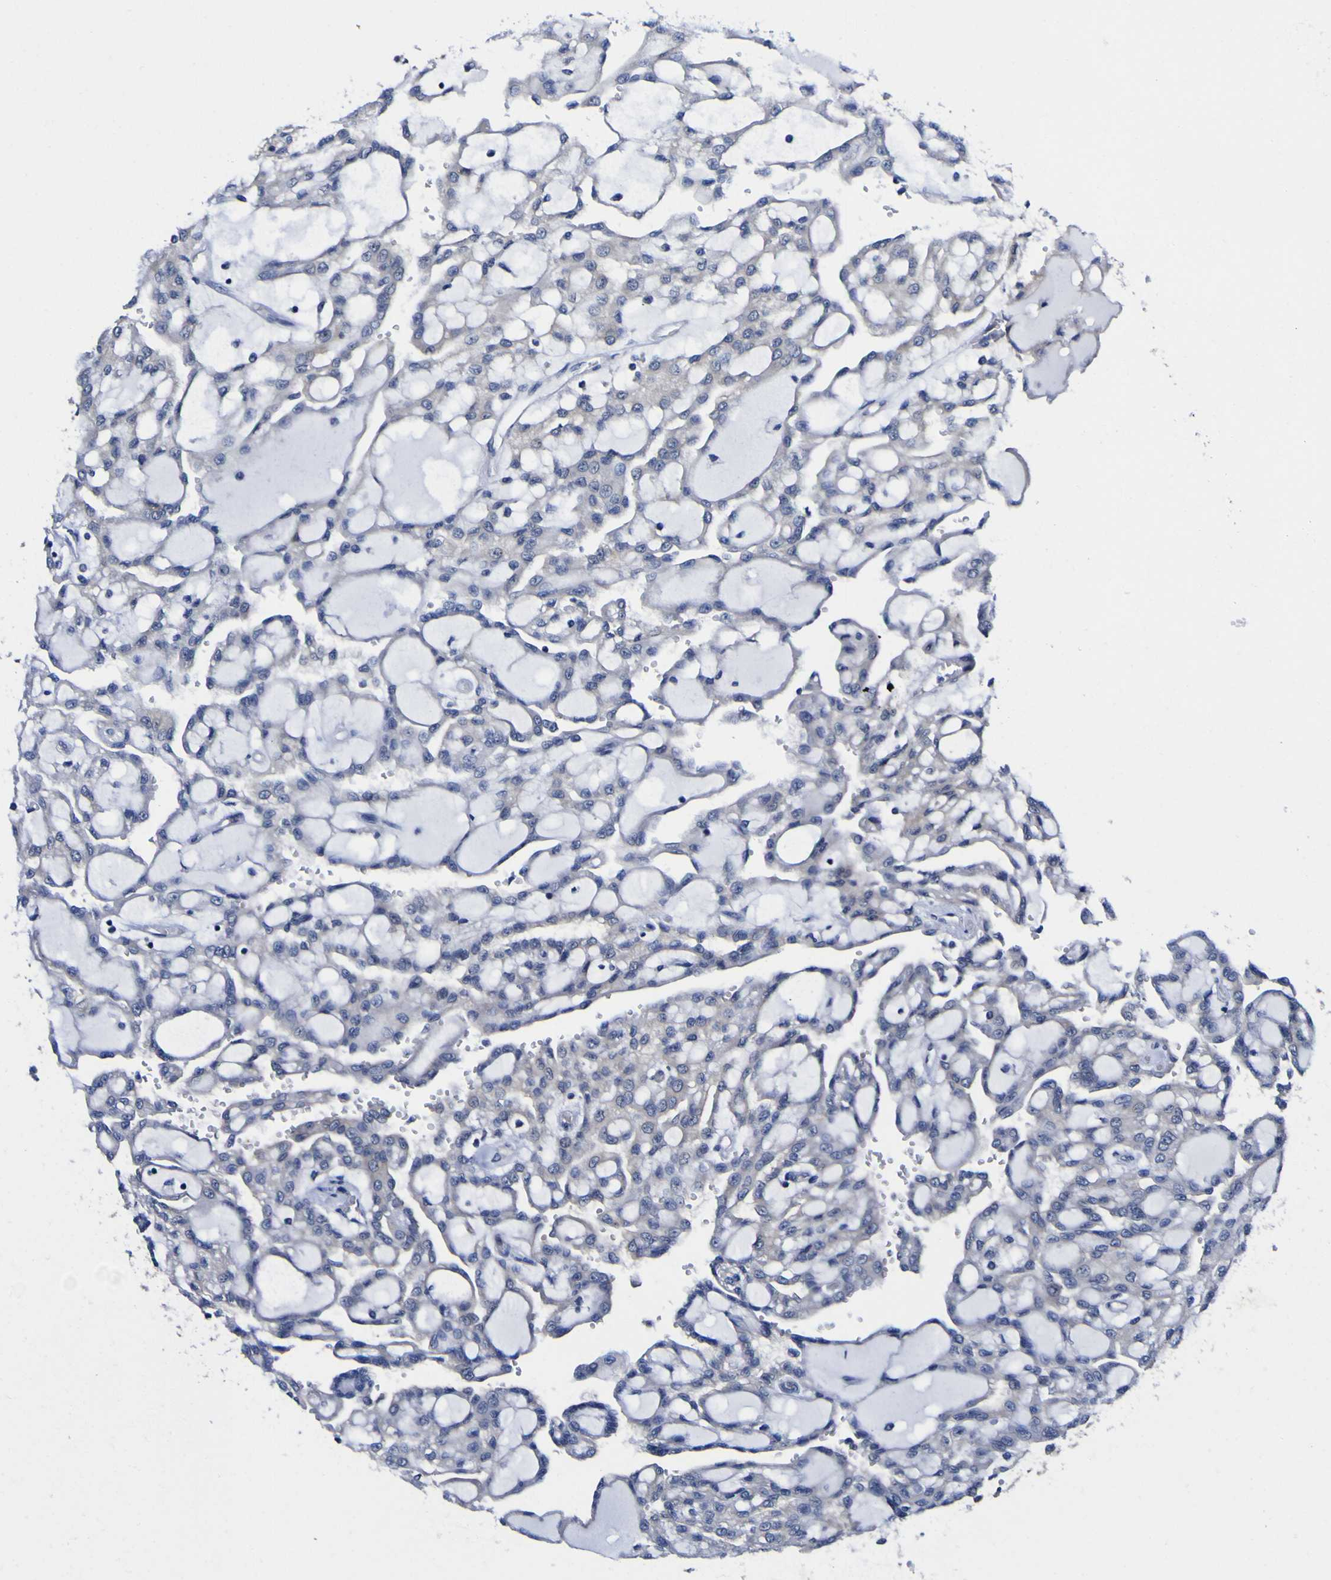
{"staining": {"intensity": "negative", "quantity": "none", "location": "none"}, "tissue": "renal cancer", "cell_type": "Tumor cells", "image_type": "cancer", "snomed": [{"axis": "morphology", "description": "Adenocarcinoma, NOS"}, {"axis": "topography", "description": "Kidney"}], "caption": "High magnification brightfield microscopy of renal adenocarcinoma stained with DAB (brown) and counterstained with hematoxylin (blue): tumor cells show no significant positivity.", "gene": "CASP6", "patient": {"sex": "male", "age": 63}}